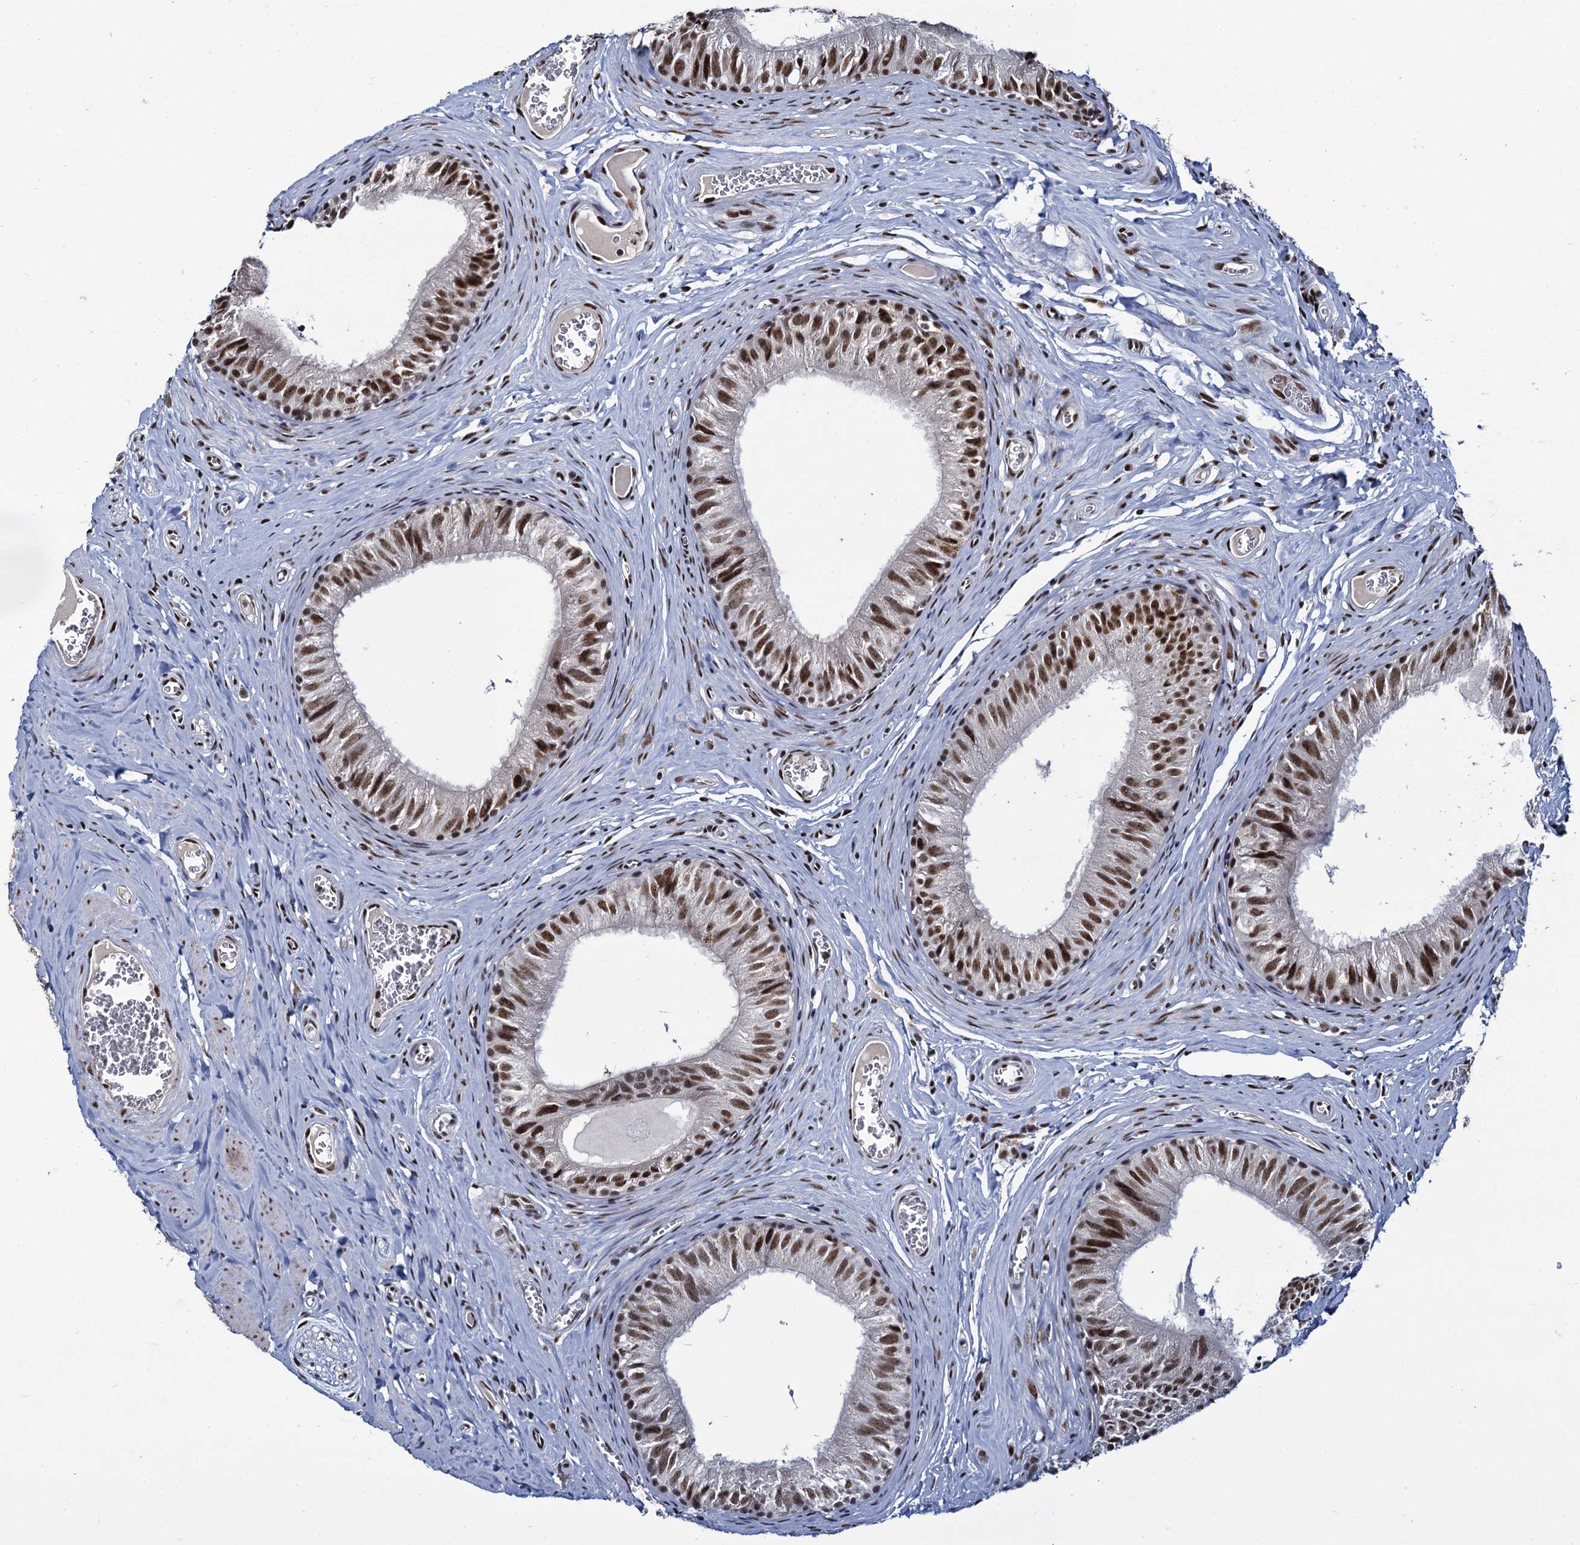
{"staining": {"intensity": "strong", "quantity": ">75%", "location": "nuclear"}, "tissue": "epididymis", "cell_type": "Glandular cells", "image_type": "normal", "snomed": [{"axis": "morphology", "description": "Normal tissue, NOS"}, {"axis": "topography", "description": "Epididymis"}], "caption": "Immunohistochemistry (DAB) staining of normal epididymis shows strong nuclear protein expression in approximately >75% of glandular cells. Nuclei are stained in blue.", "gene": "RPUSD4", "patient": {"sex": "male", "age": 42}}